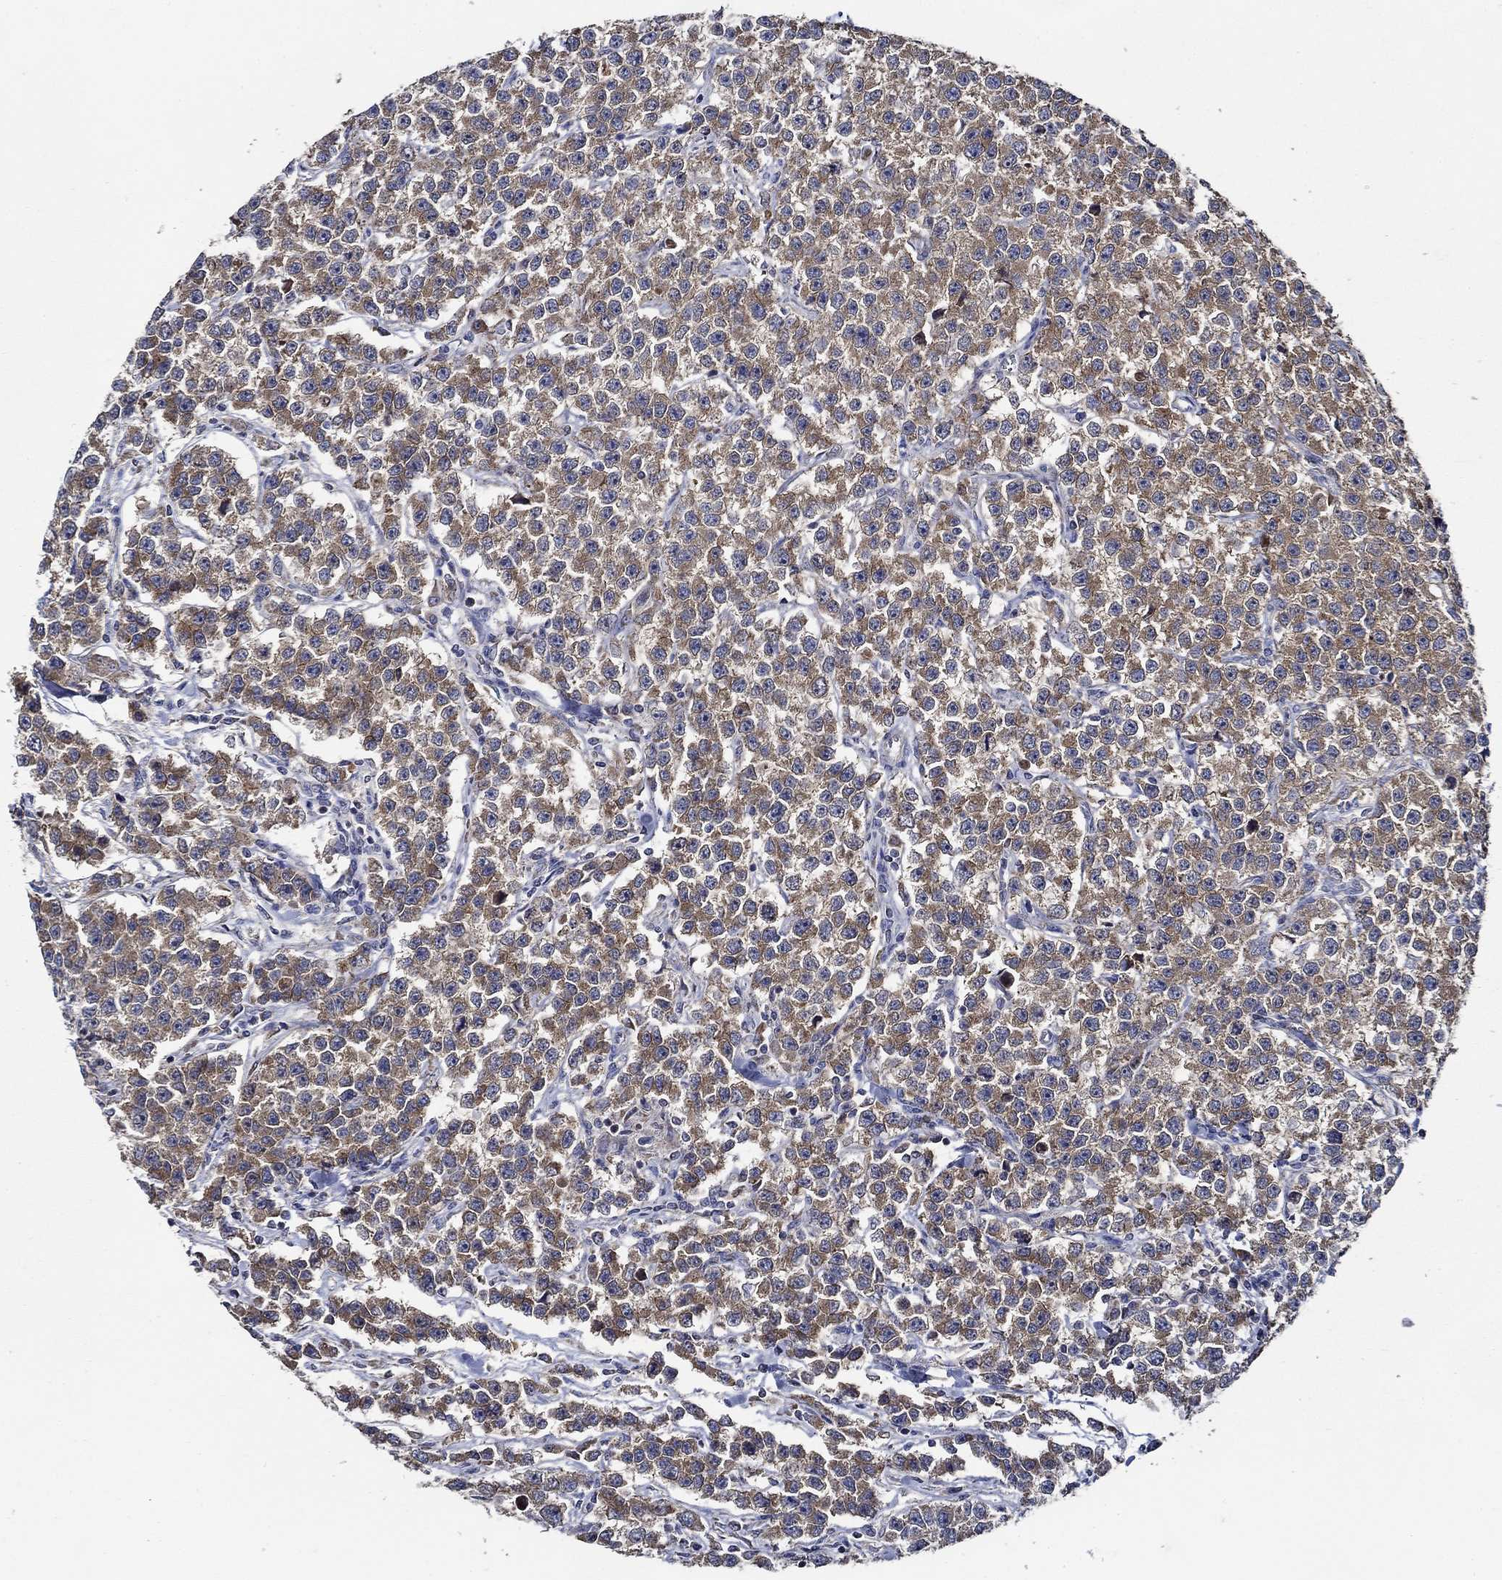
{"staining": {"intensity": "strong", "quantity": "25%-75%", "location": "cytoplasmic/membranous"}, "tissue": "testis cancer", "cell_type": "Tumor cells", "image_type": "cancer", "snomed": [{"axis": "morphology", "description": "Seminoma, NOS"}, {"axis": "topography", "description": "Testis"}], "caption": "This is a micrograph of IHC staining of testis seminoma, which shows strong positivity in the cytoplasmic/membranous of tumor cells.", "gene": "WDR53", "patient": {"sex": "male", "age": 59}}